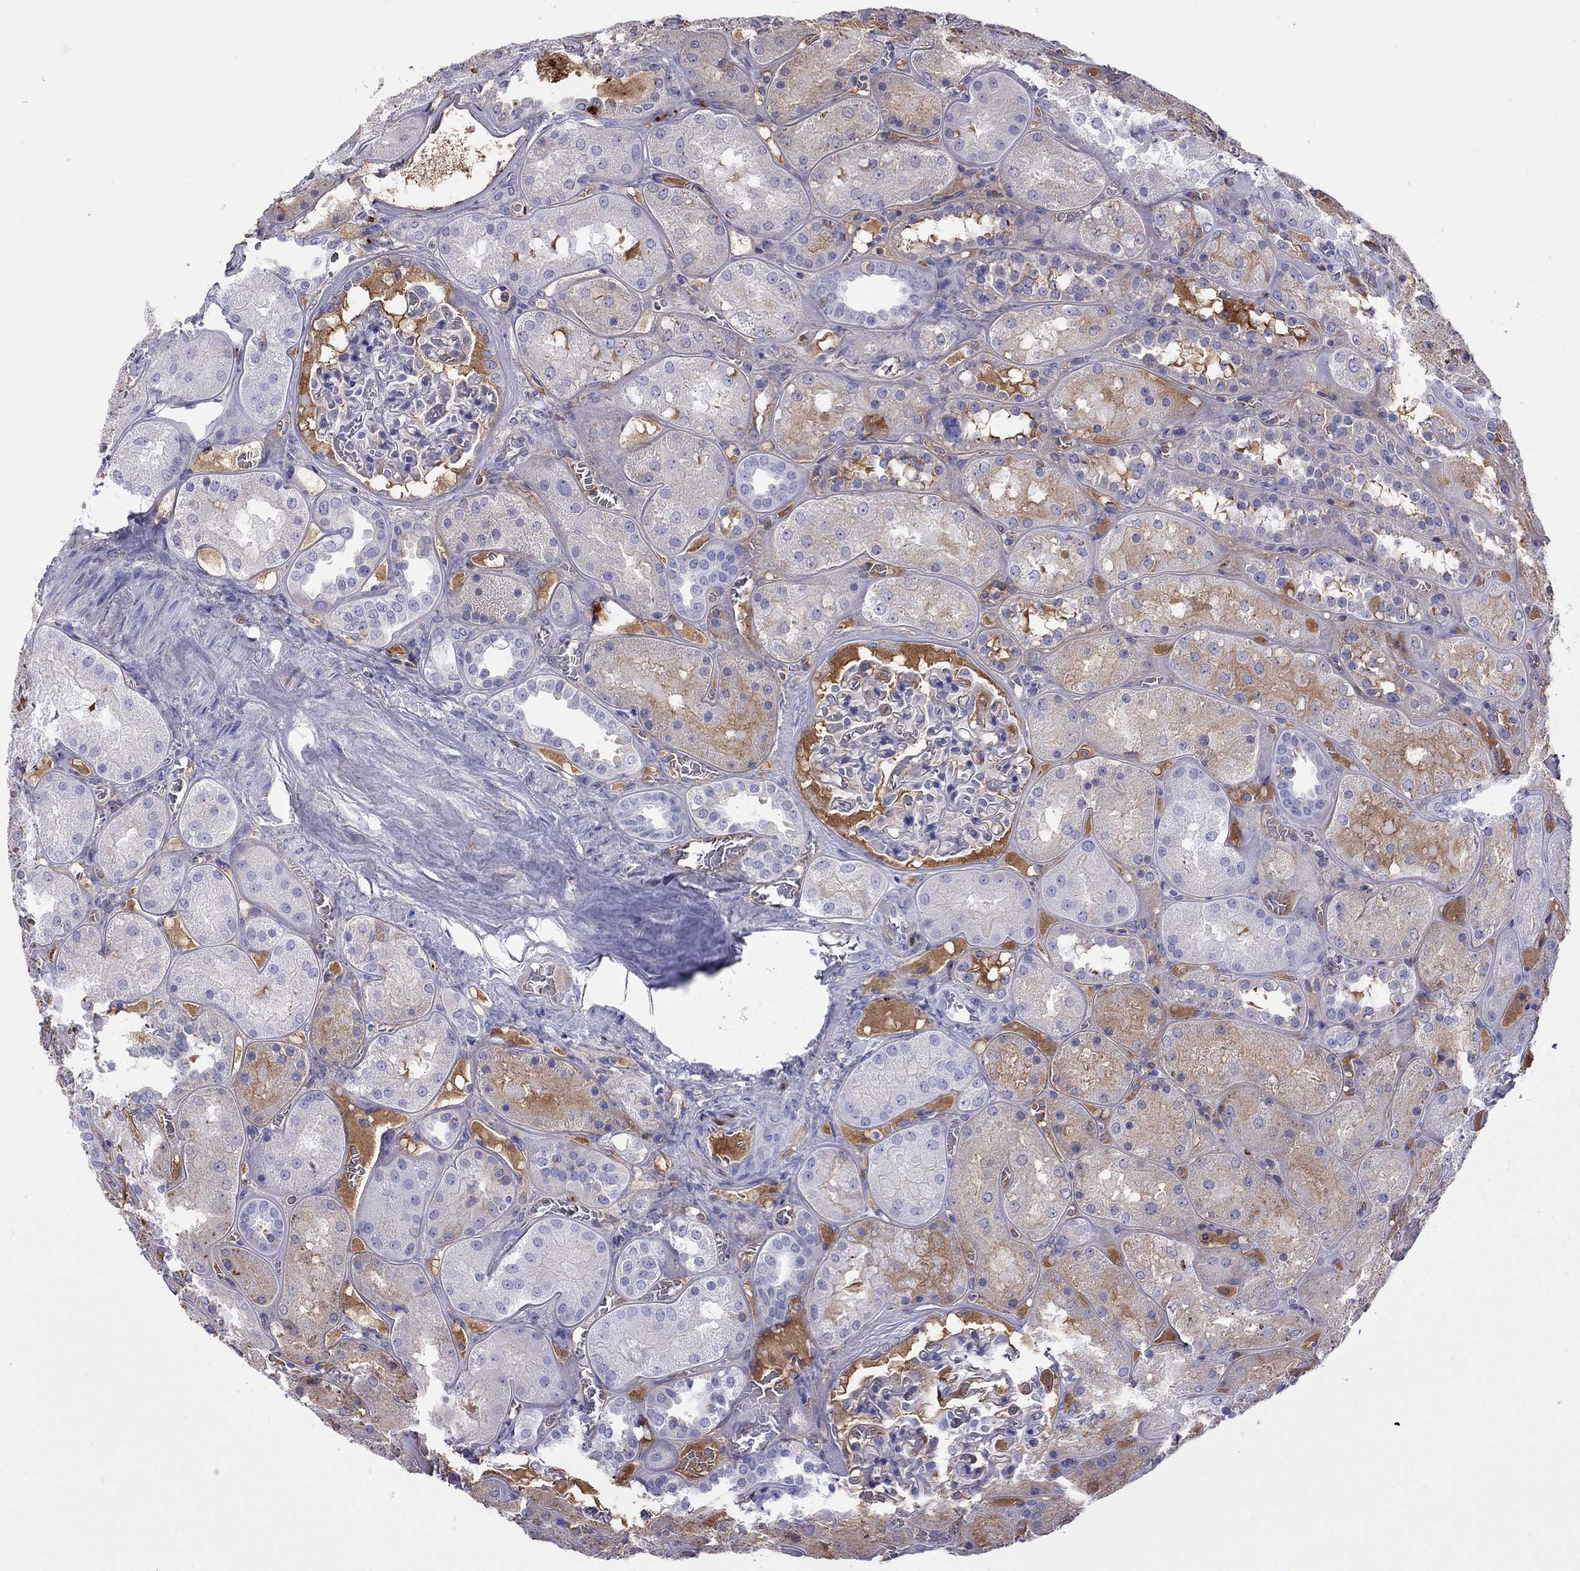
{"staining": {"intensity": "negative", "quantity": "none", "location": "none"}, "tissue": "kidney", "cell_type": "Cells in glomeruli", "image_type": "normal", "snomed": [{"axis": "morphology", "description": "Normal tissue, NOS"}, {"axis": "topography", "description": "Kidney"}], "caption": "A high-resolution image shows IHC staining of unremarkable kidney, which exhibits no significant positivity in cells in glomeruli. The staining was performed using DAB to visualize the protein expression in brown, while the nuclei were stained in blue with hematoxylin (Magnification: 20x).", "gene": "SERPINA3", "patient": {"sex": "male", "age": 73}}